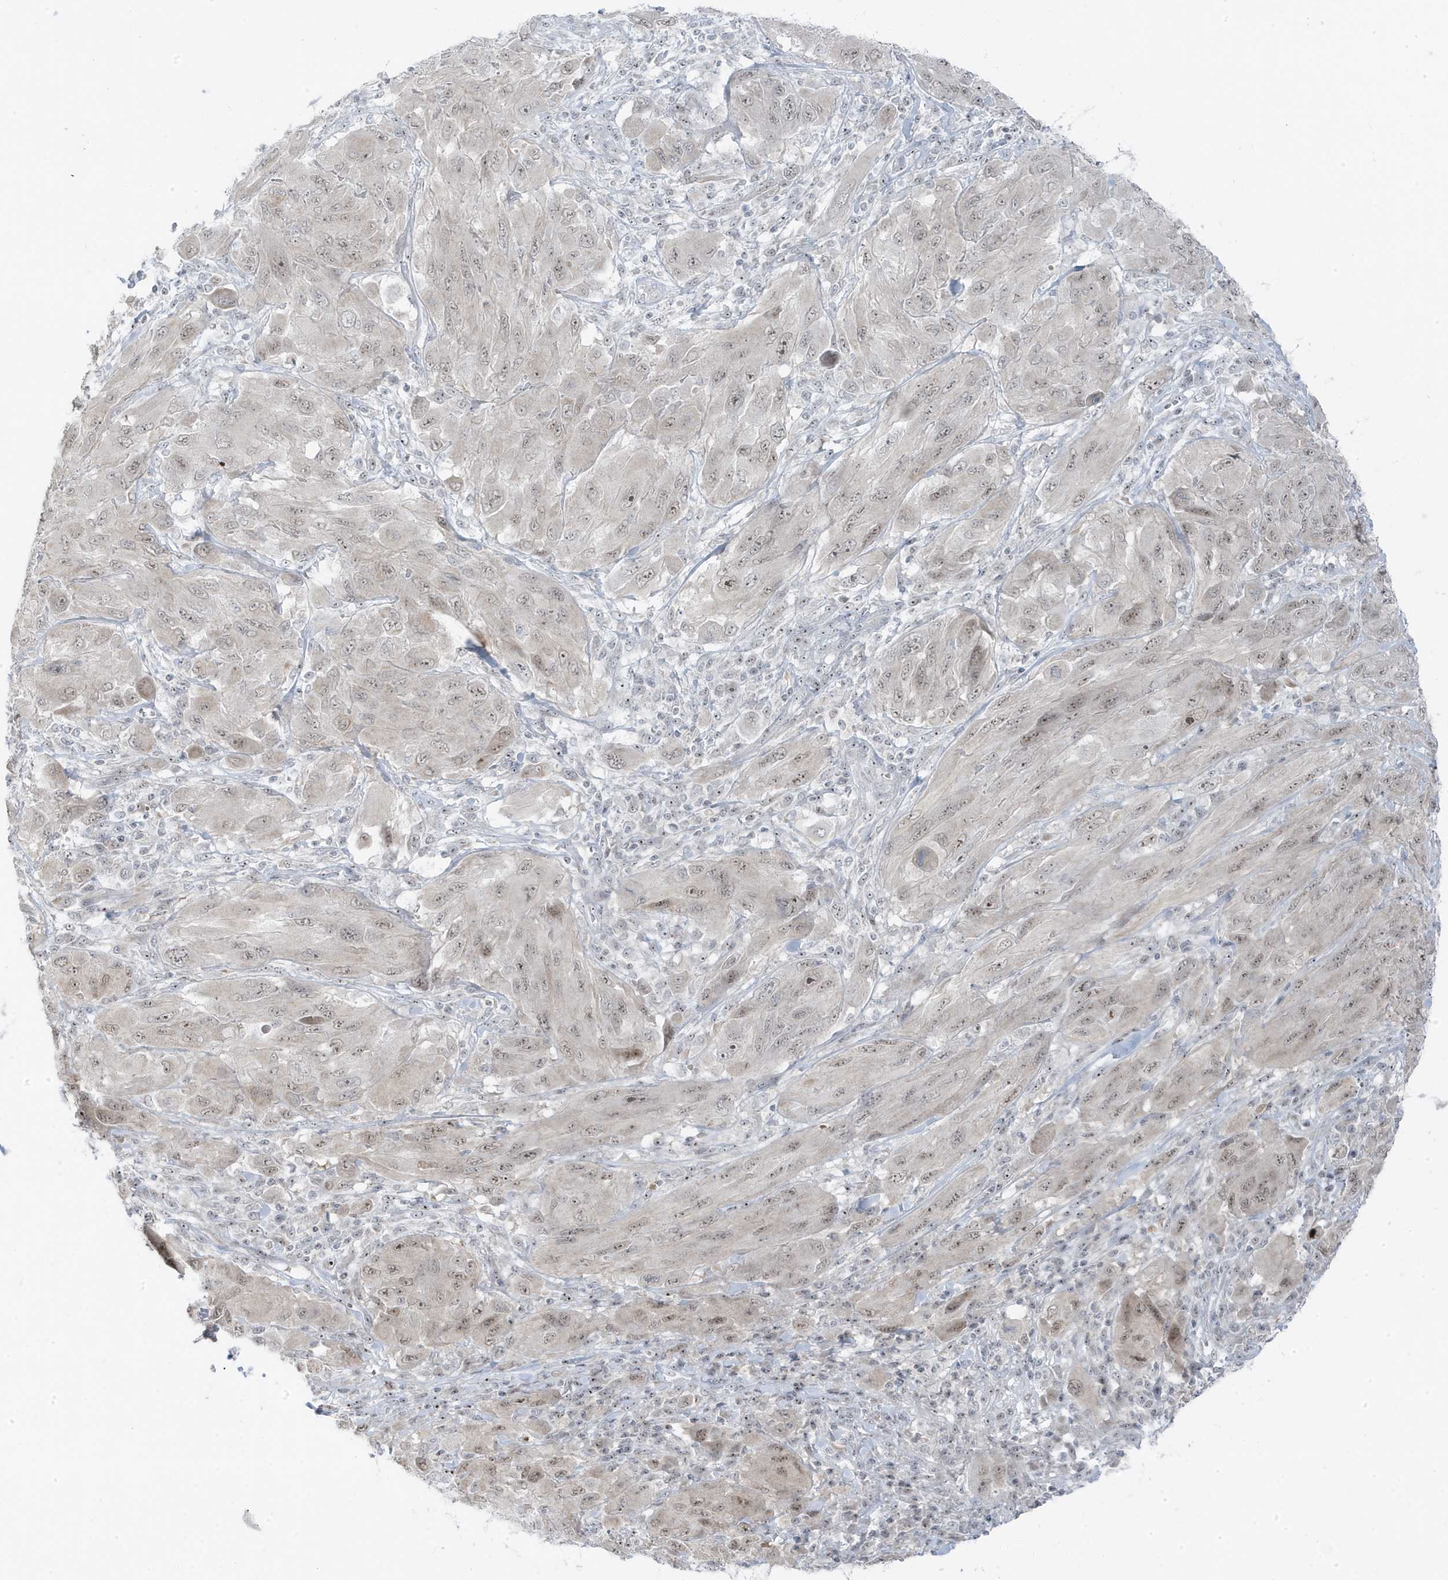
{"staining": {"intensity": "weak", "quantity": "25%-75%", "location": "nuclear"}, "tissue": "melanoma", "cell_type": "Tumor cells", "image_type": "cancer", "snomed": [{"axis": "morphology", "description": "Malignant melanoma, NOS"}, {"axis": "topography", "description": "Skin"}], "caption": "Malignant melanoma tissue displays weak nuclear expression in approximately 25%-75% of tumor cells Nuclei are stained in blue.", "gene": "TSEN15", "patient": {"sex": "female", "age": 91}}